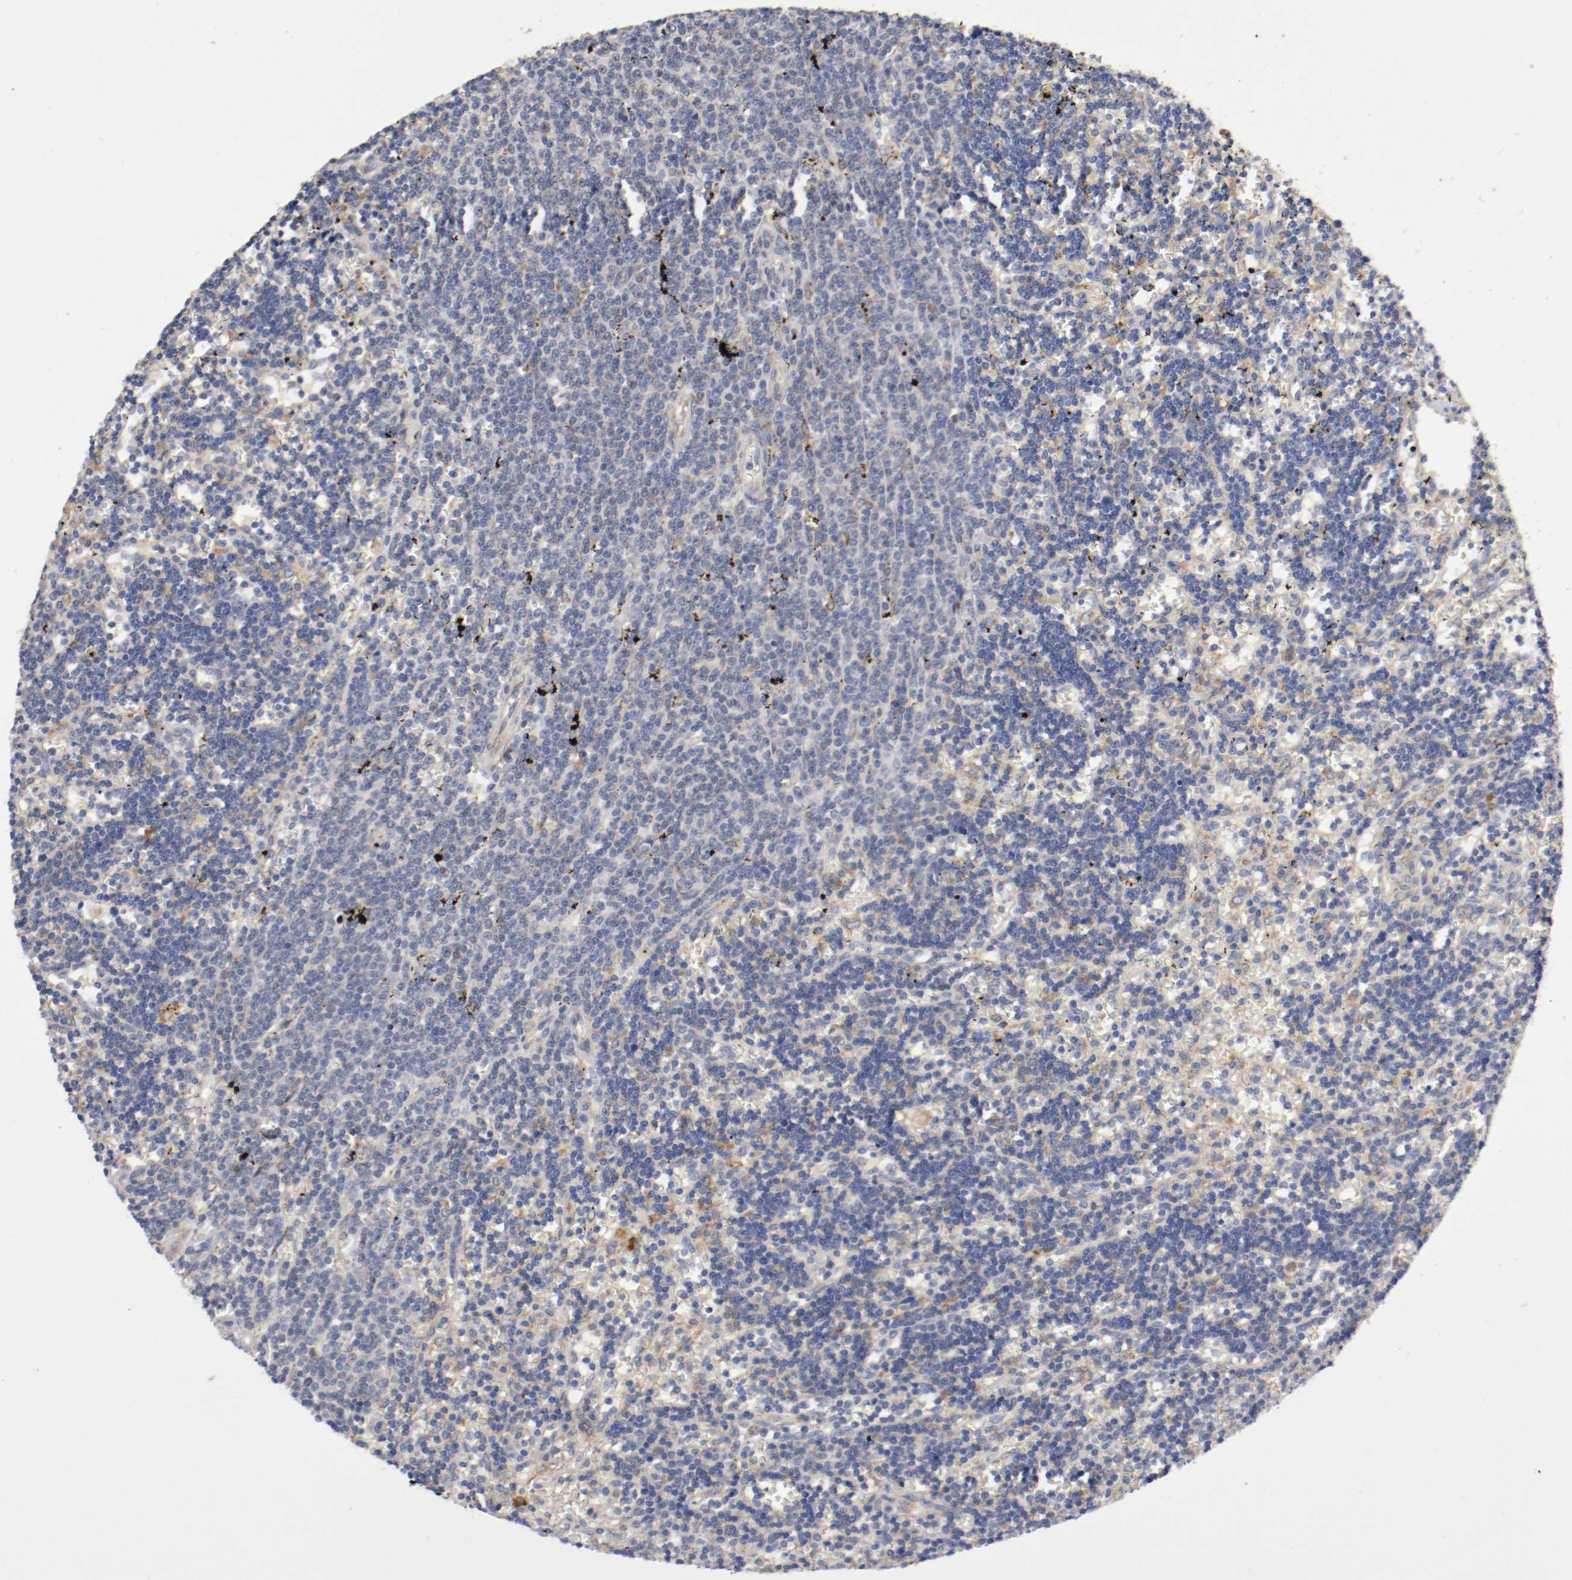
{"staining": {"intensity": "weak", "quantity": "25%-75%", "location": "cytoplasmic/membranous"}, "tissue": "lymphoma", "cell_type": "Tumor cells", "image_type": "cancer", "snomed": [{"axis": "morphology", "description": "Malignant lymphoma, non-Hodgkin's type, Low grade"}, {"axis": "topography", "description": "Spleen"}], "caption": "There is low levels of weak cytoplasmic/membranous expression in tumor cells of low-grade malignant lymphoma, non-Hodgkin's type, as demonstrated by immunohistochemical staining (brown color).", "gene": "TRAF2", "patient": {"sex": "male", "age": 60}}